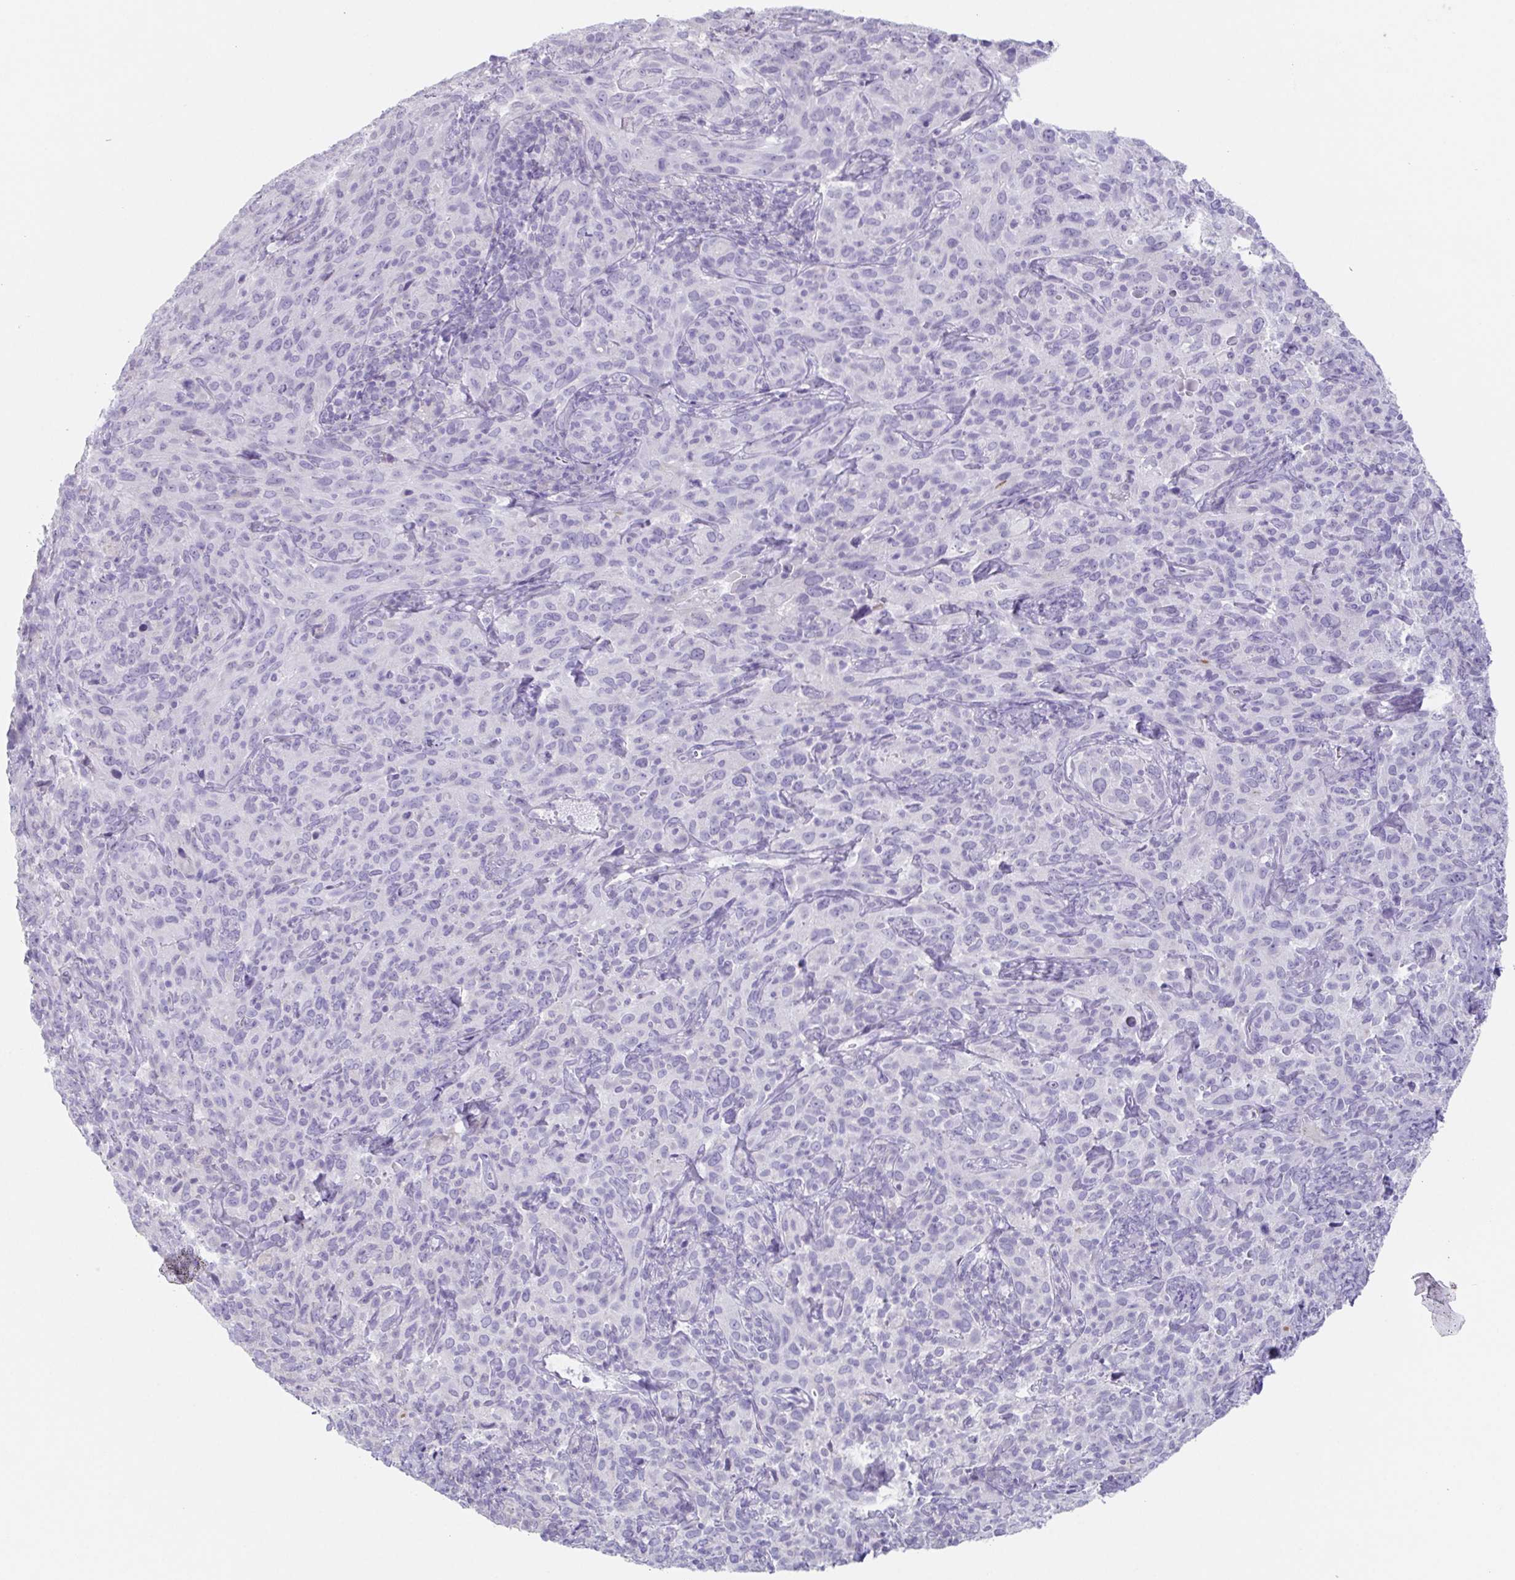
{"staining": {"intensity": "negative", "quantity": "none", "location": "none"}, "tissue": "cervical cancer", "cell_type": "Tumor cells", "image_type": "cancer", "snomed": [{"axis": "morphology", "description": "Squamous cell carcinoma, NOS"}, {"axis": "topography", "description": "Cervix"}], "caption": "Cervical cancer (squamous cell carcinoma) was stained to show a protein in brown. There is no significant positivity in tumor cells.", "gene": "HDGFL1", "patient": {"sex": "female", "age": 51}}